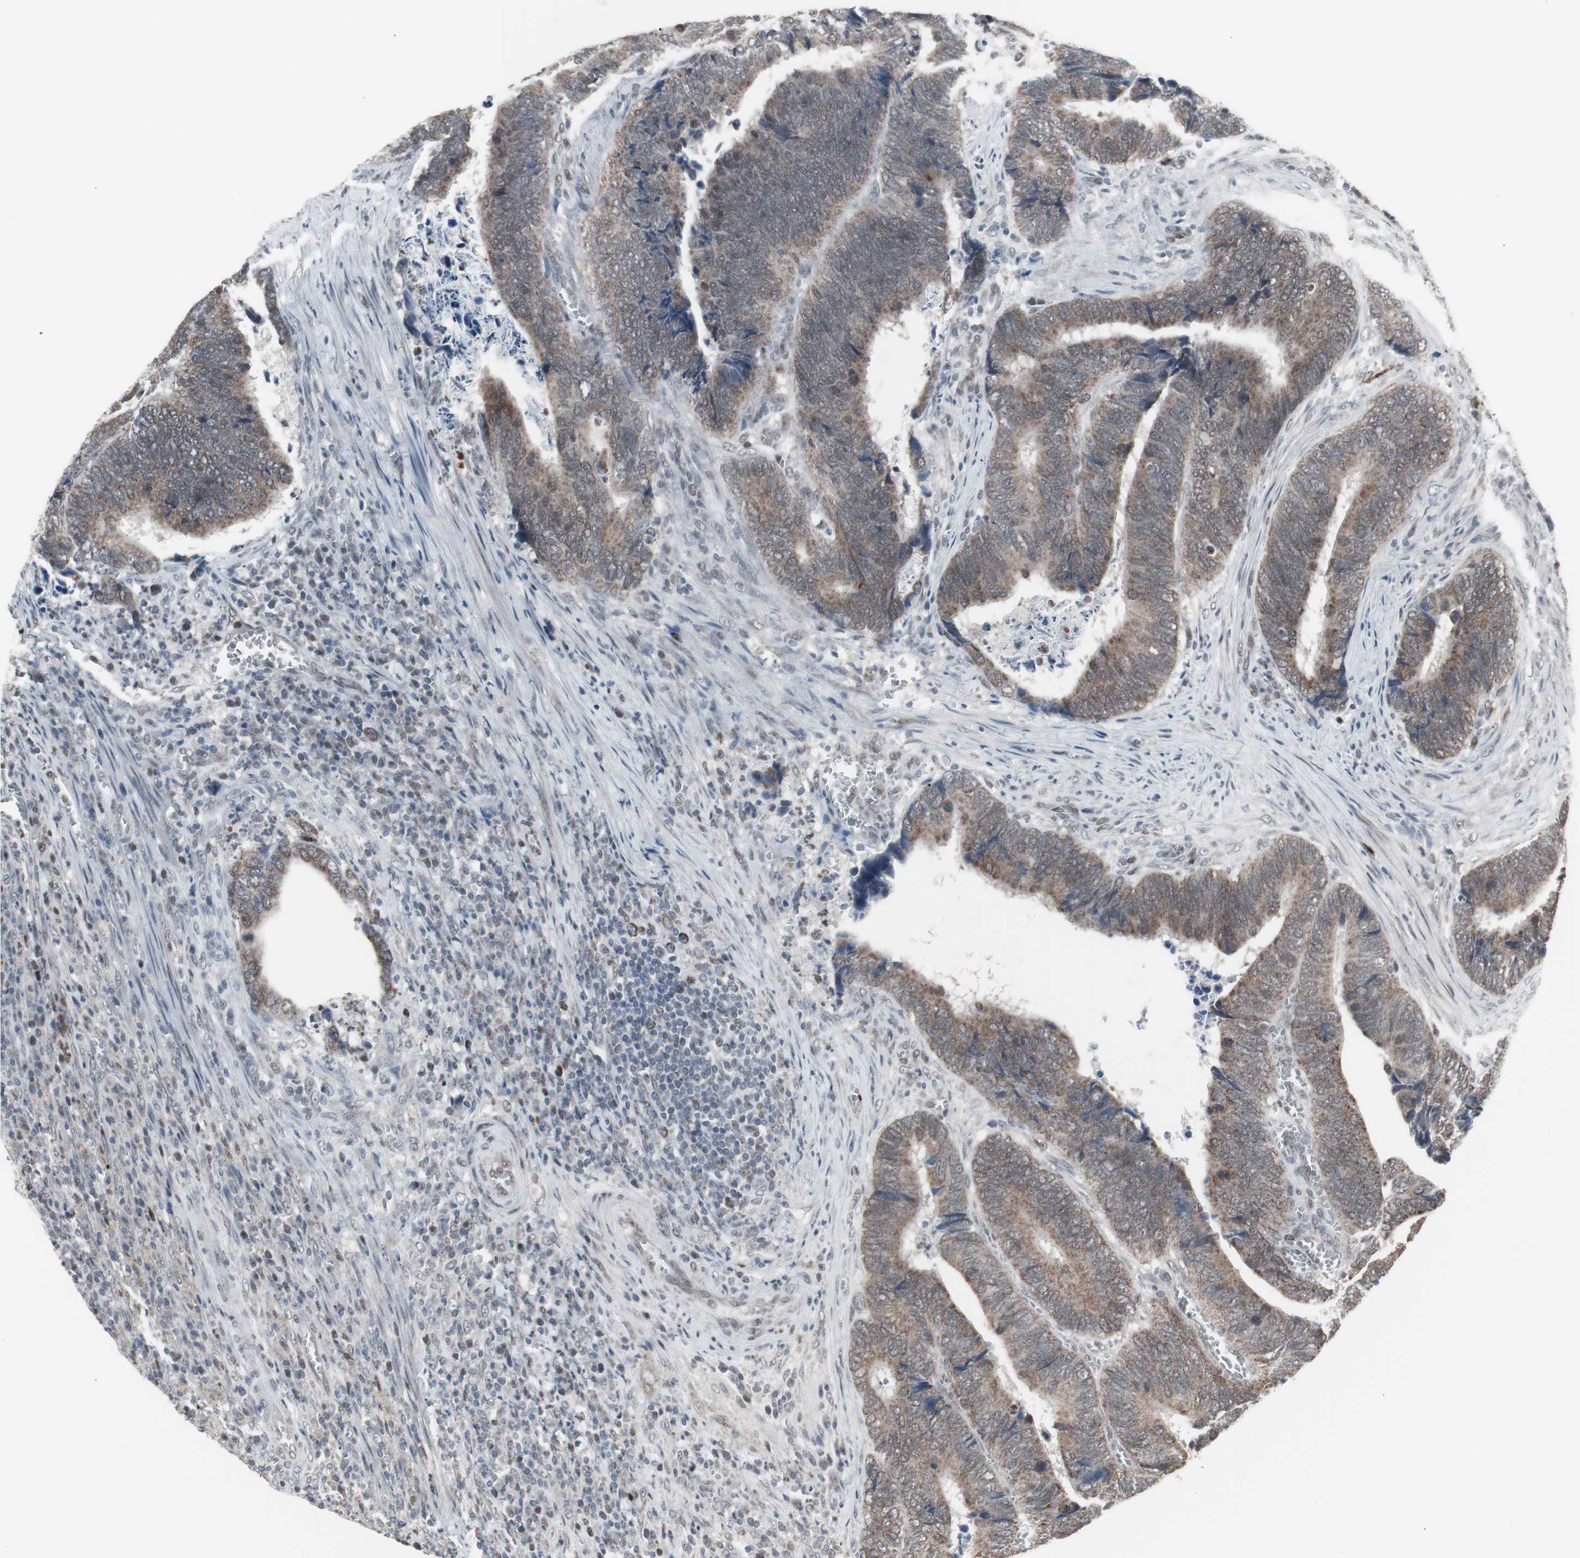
{"staining": {"intensity": "moderate", "quantity": "25%-75%", "location": "cytoplasmic/membranous"}, "tissue": "colorectal cancer", "cell_type": "Tumor cells", "image_type": "cancer", "snomed": [{"axis": "morphology", "description": "Adenocarcinoma, NOS"}, {"axis": "topography", "description": "Colon"}], "caption": "Immunohistochemical staining of adenocarcinoma (colorectal) shows moderate cytoplasmic/membranous protein positivity in about 25%-75% of tumor cells. (DAB (3,3'-diaminobenzidine) = brown stain, brightfield microscopy at high magnification).", "gene": "RXRA", "patient": {"sex": "male", "age": 72}}